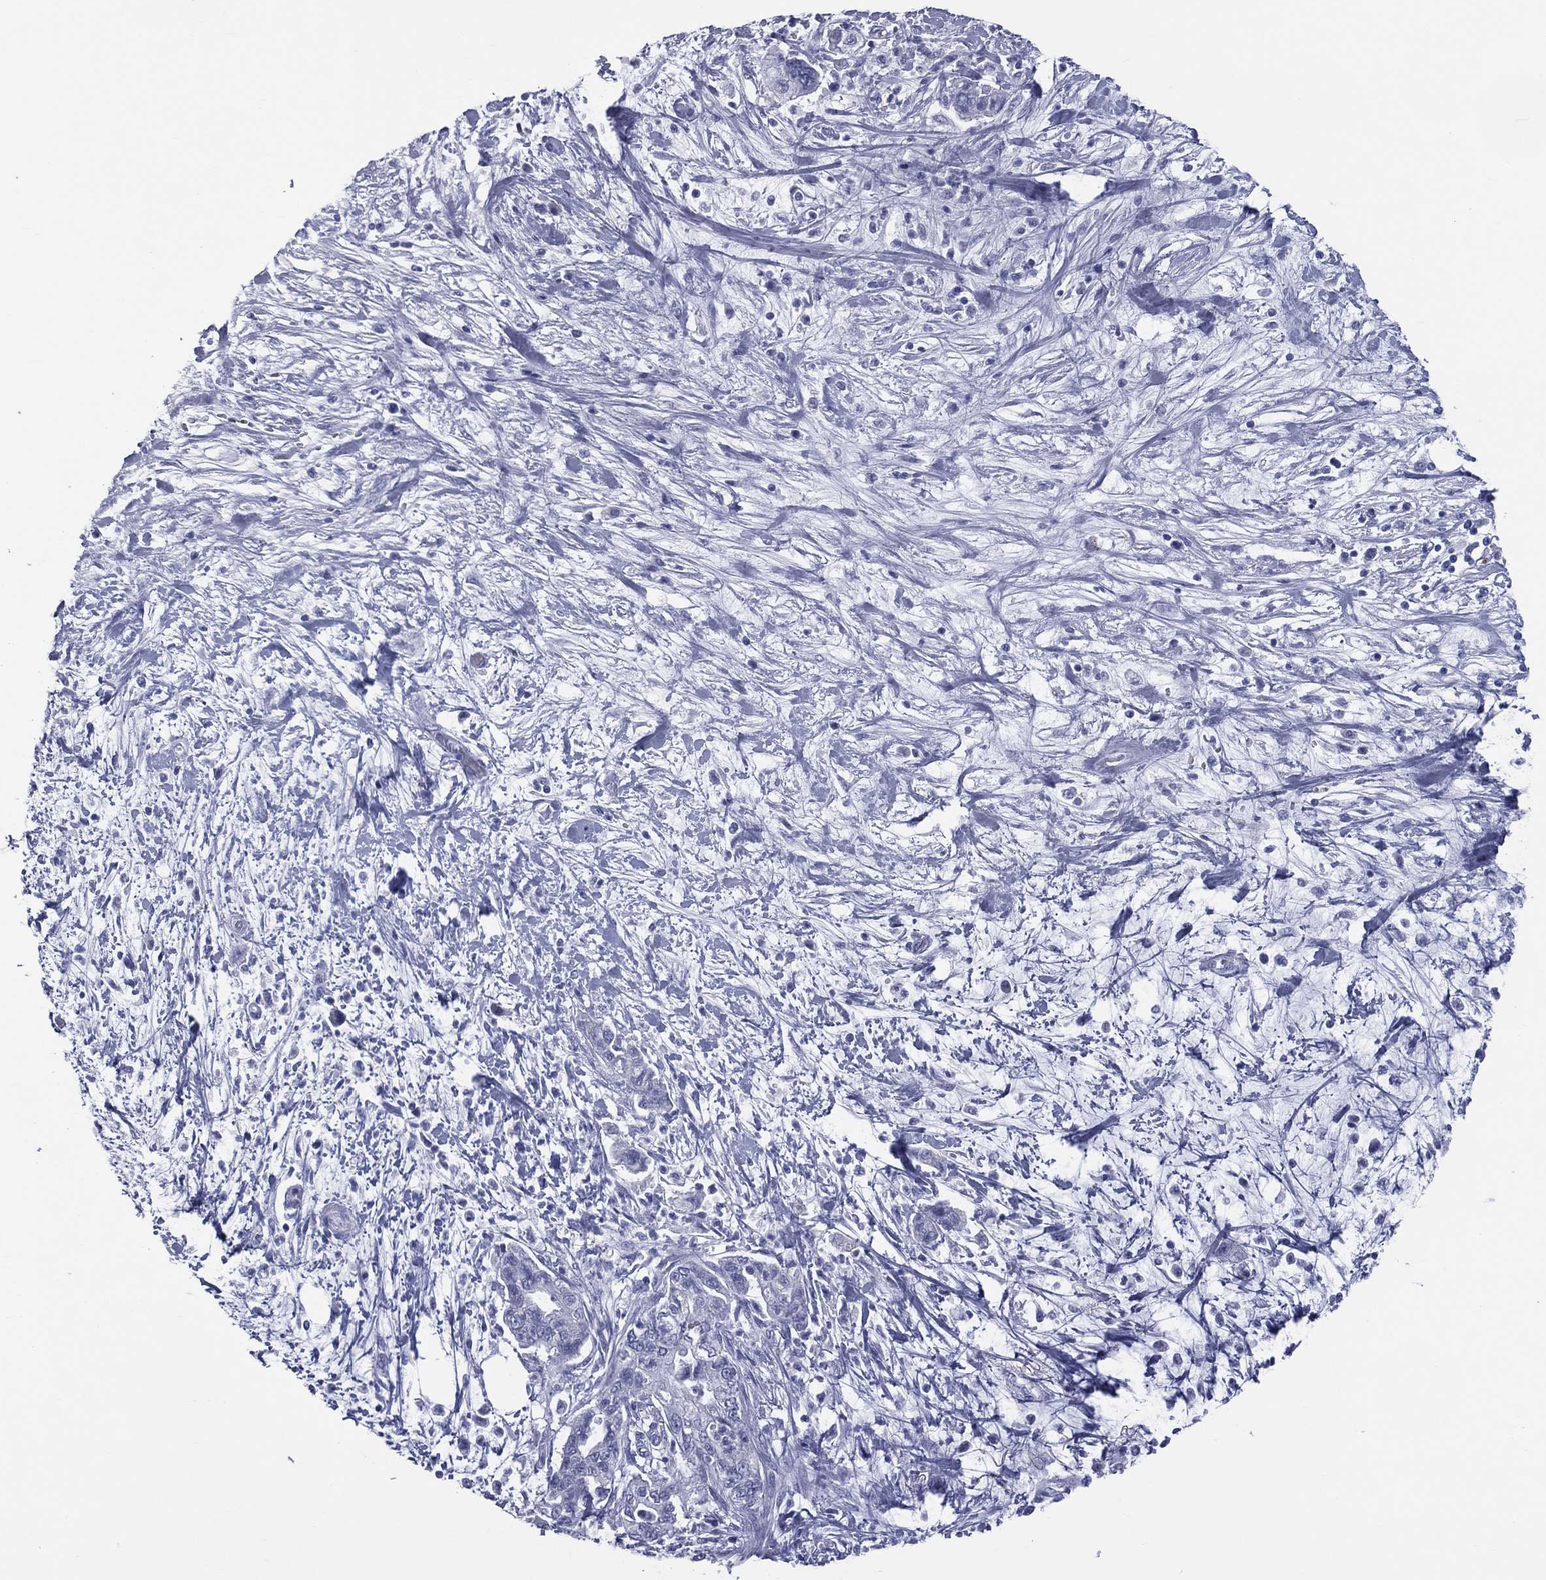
{"staining": {"intensity": "negative", "quantity": "none", "location": "none"}, "tissue": "pancreatic cancer", "cell_type": "Tumor cells", "image_type": "cancer", "snomed": [{"axis": "morphology", "description": "Adenocarcinoma, NOS"}, {"axis": "topography", "description": "Pancreas"}], "caption": "Immunohistochemistry (IHC) photomicrograph of human pancreatic cancer (adenocarcinoma) stained for a protein (brown), which displays no staining in tumor cells. The staining was performed using DAB (3,3'-diaminobenzidine) to visualize the protein expression in brown, while the nuclei were stained in blue with hematoxylin (Magnification: 20x).", "gene": "MLN", "patient": {"sex": "female", "age": 73}}